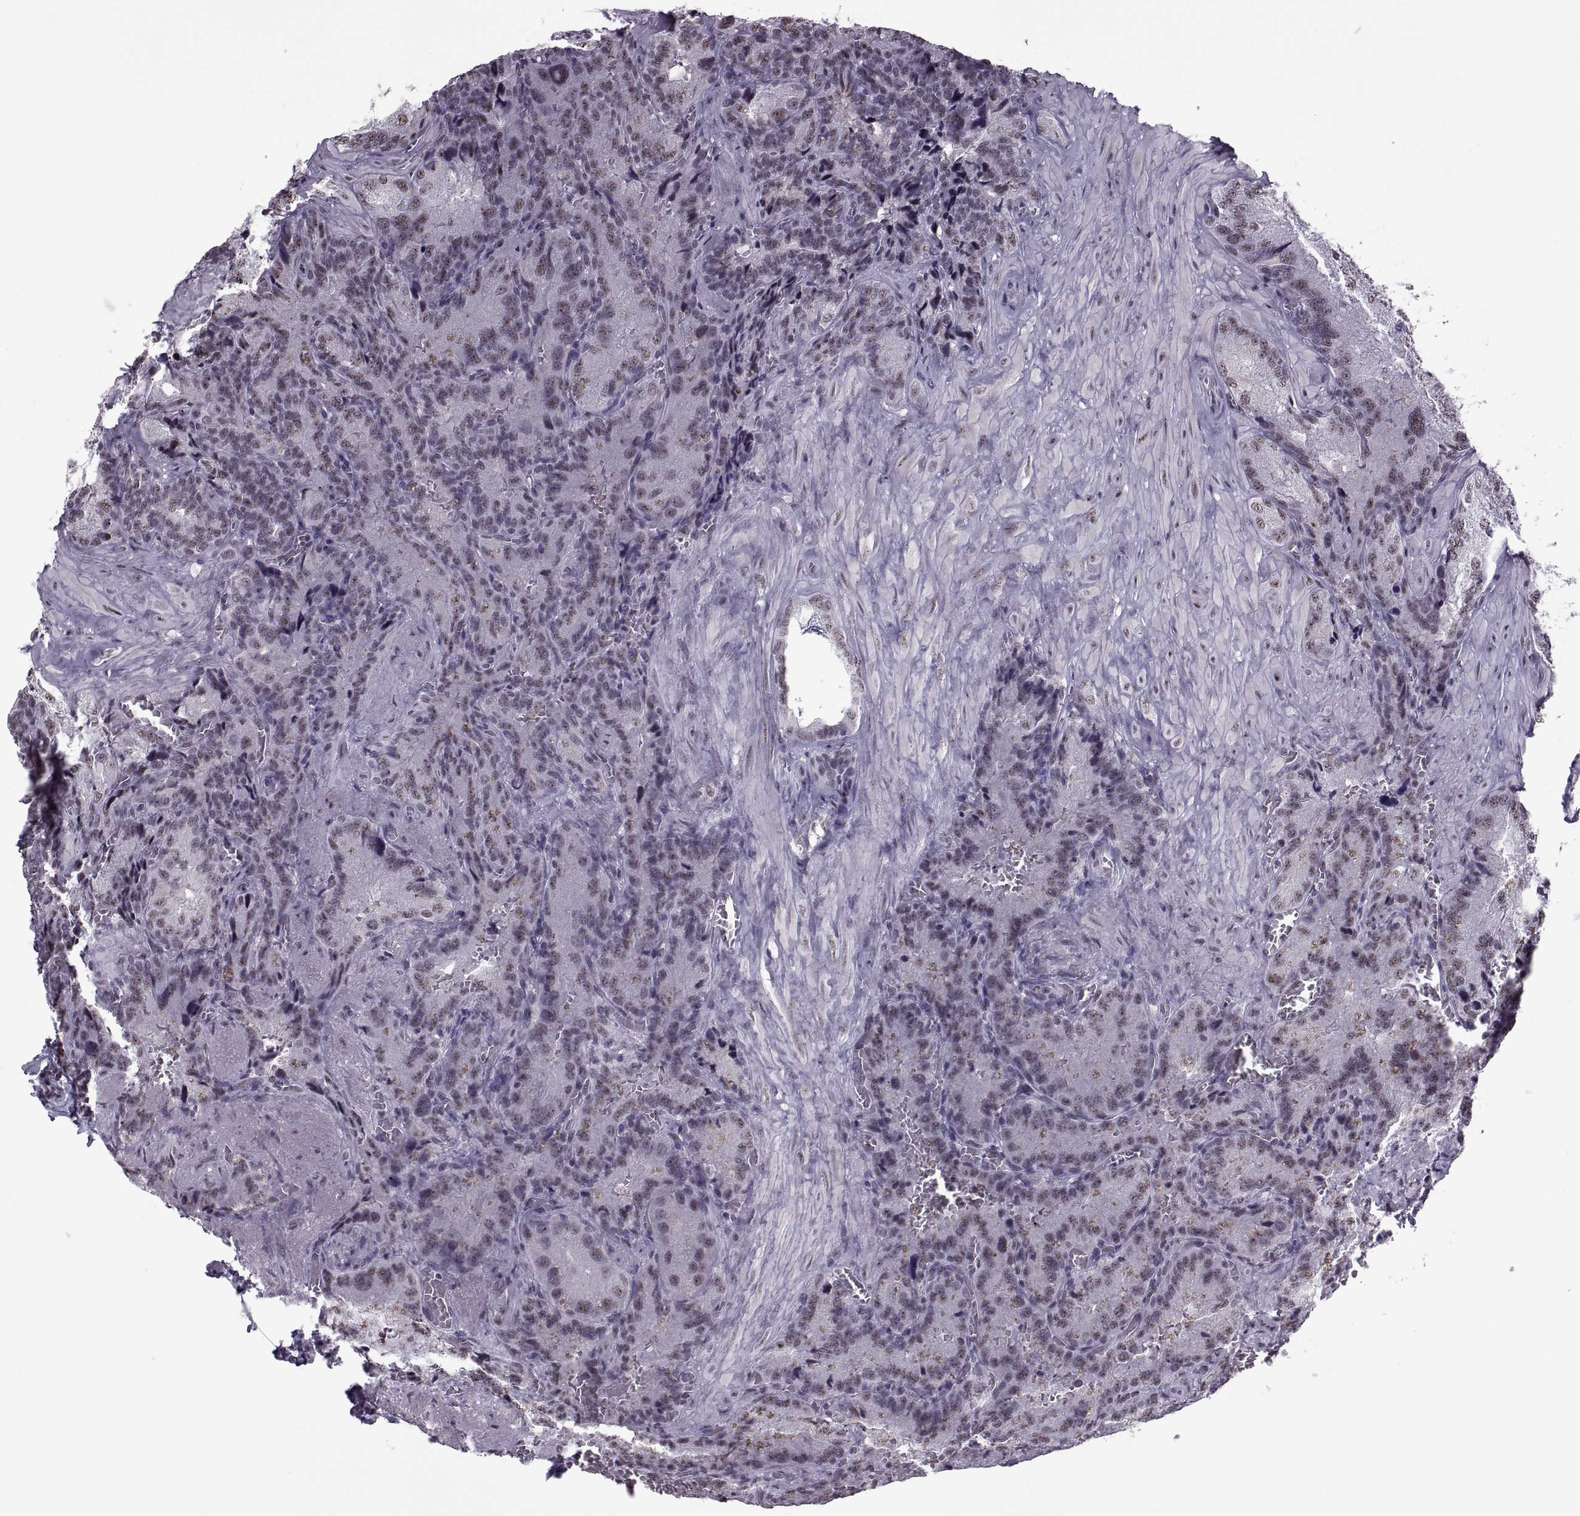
{"staining": {"intensity": "weak", "quantity": "25%-75%", "location": "nuclear"}, "tissue": "seminal vesicle", "cell_type": "Glandular cells", "image_type": "normal", "snomed": [{"axis": "morphology", "description": "Normal tissue, NOS"}, {"axis": "topography", "description": "Seminal veicle"}], "caption": "Protein expression analysis of benign seminal vesicle demonstrates weak nuclear expression in about 25%-75% of glandular cells.", "gene": "MAGEA4", "patient": {"sex": "male", "age": 72}}